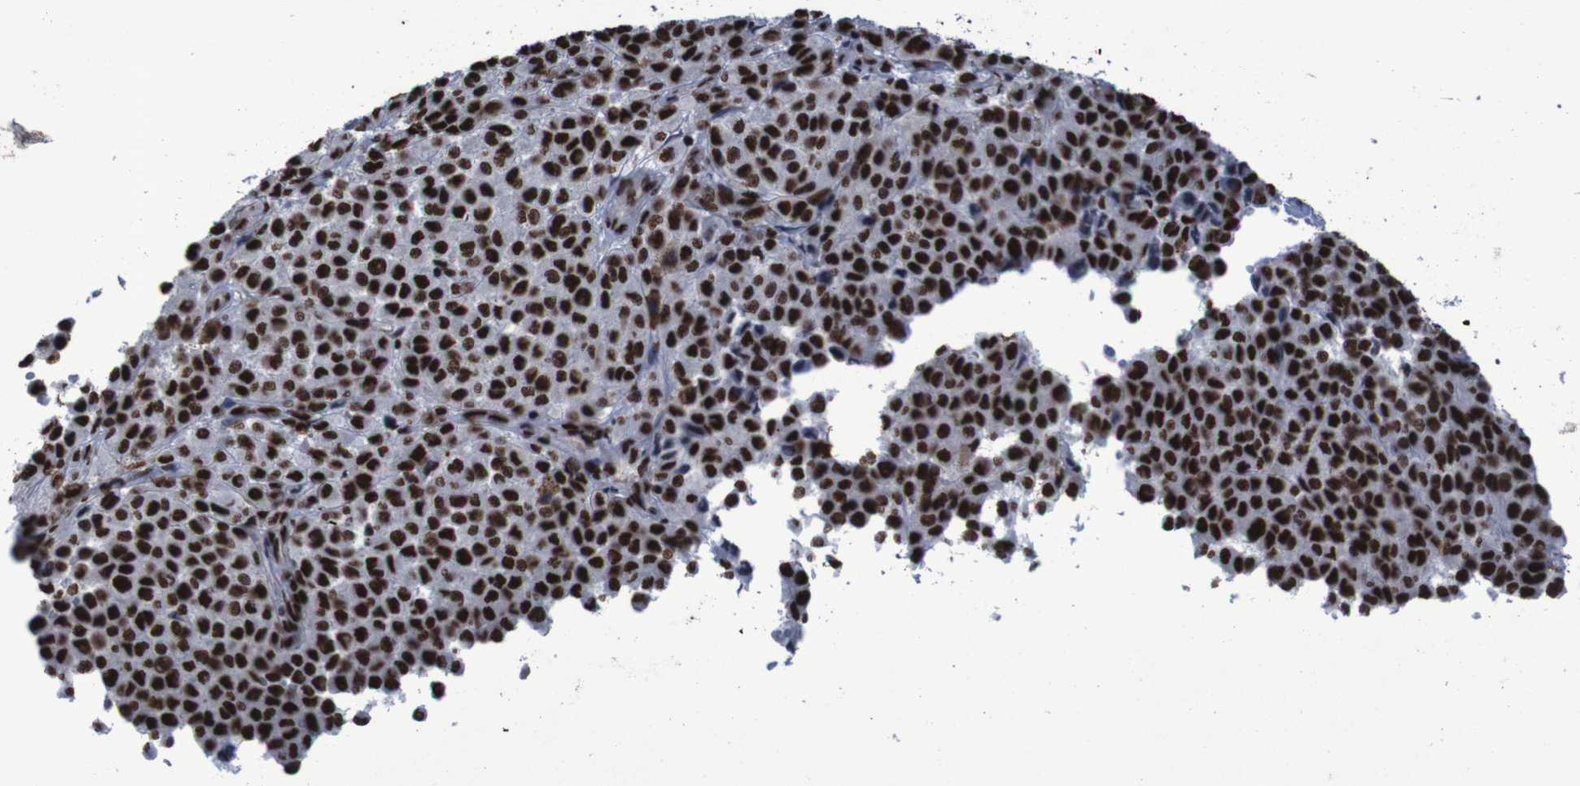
{"staining": {"intensity": "strong", "quantity": ">75%", "location": "nuclear"}, "tissue": "melanoma", "cell_type": "Tumor cells", "image_type": "cancer", "snomed": [{"axis": "morphology", "description": "Malignant melanoma, Metastatic site"}, {"axis": "topography", "description": "Pancreas"}], "caption": "This is an image of immunohistochemistry (IHC) staining of malignant melanoma (metastatic site), which shows strong positivity in the nuclear of tumor cells.", "gene": "HNRNPR", "patient": {"sex": "female", "age": 30}}